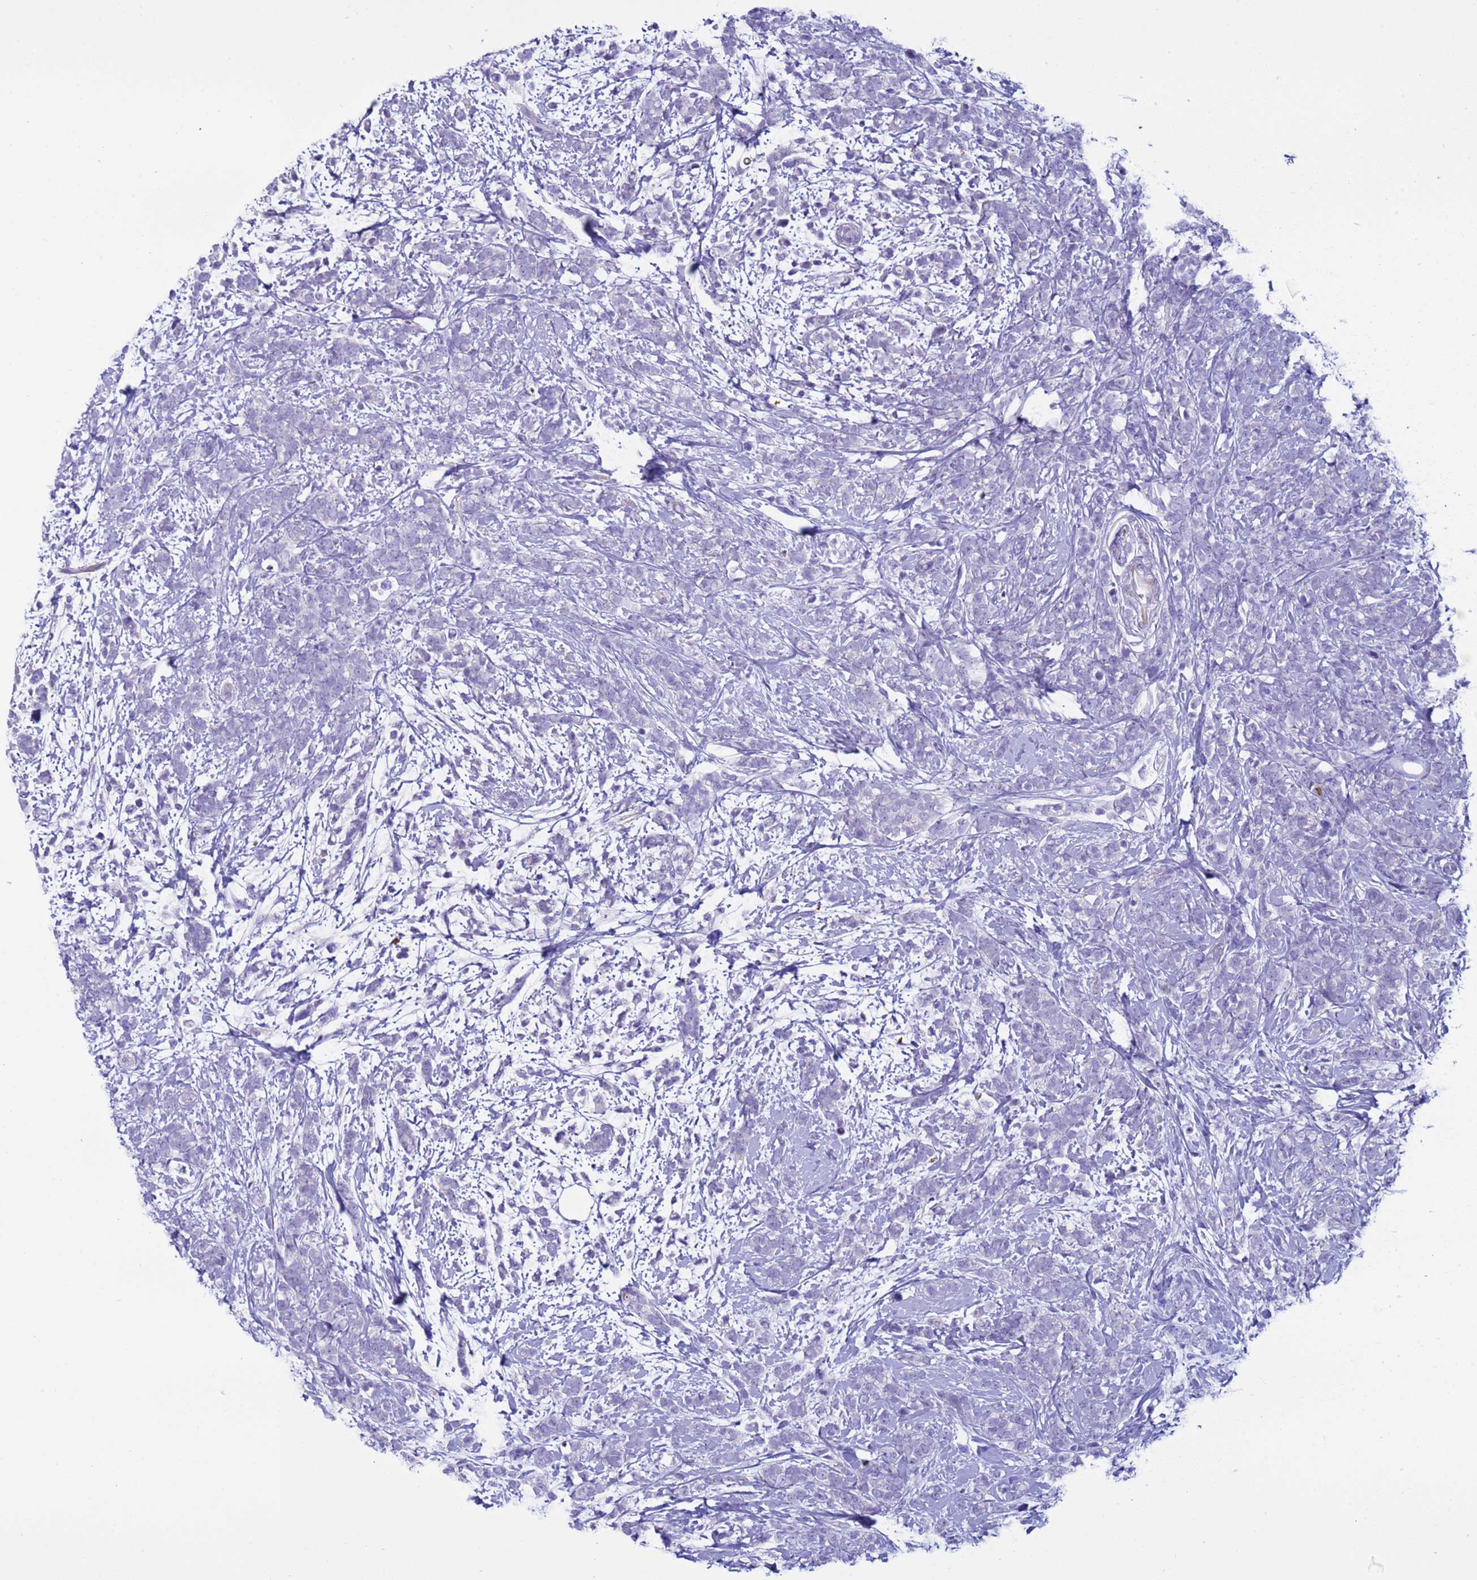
{"staining": {"intensity": "negative", "quantity": "none", "location": "none"}, "tissue": "breast cancer", "cell_type": "Tumor cells", "image_type": "cancer", "snomed": [{"axis": "morphology", "description": "Lobular carcinoma"}, {"axis": "topography", "description": "Breast"}], "caption": "Tumor cells show no significant protein staining in breast lobular carcinoma. (DAB (3,3'-diaminobenzidine) immunohistochemistry, high magnification).", "gene": "CST4", "patient": {"sex": "female", "age": 58}}